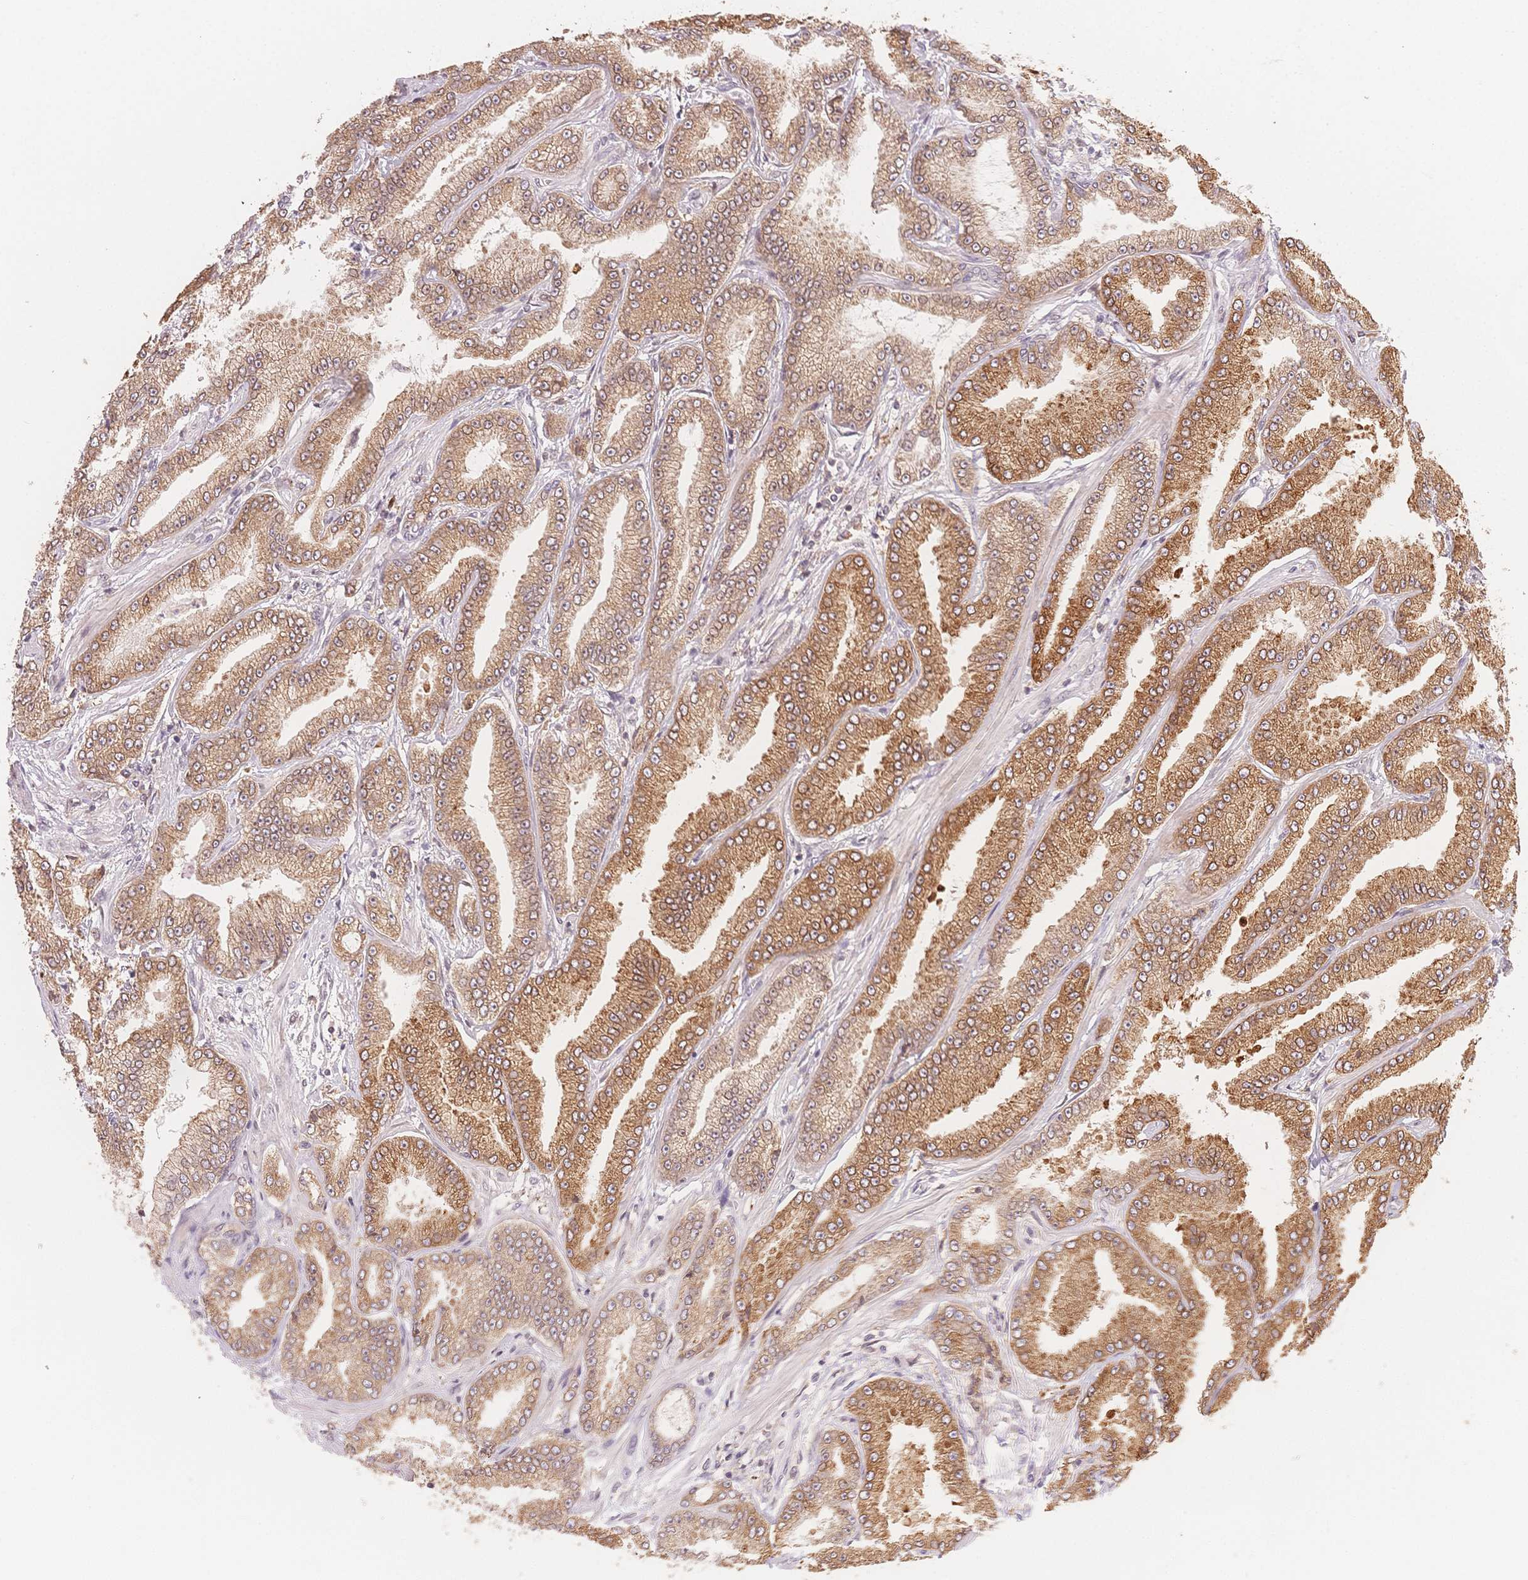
{"staining": {"intensity": "moderate", "quantity": ">75%", "location": "cytoplasmic/membranous,nuclear"}, "tissue": "prostate cancer", "cell_type": "Tumor cells", "image_type": "cancer", "snomed": [{"axis": "morphology", "description": "Adenocarcinoma, Low grade"}, {"axis": "topography", "description": "Prostate"}], "caption": "Immunohistochemical staining of human prostate cancer reveals moderate cytoplasmic/membranous and nuclear protein positivity in approximately >75% of tumor cells.", "gene": "STK39", "patient": {"sex": "male", "age": 55}}